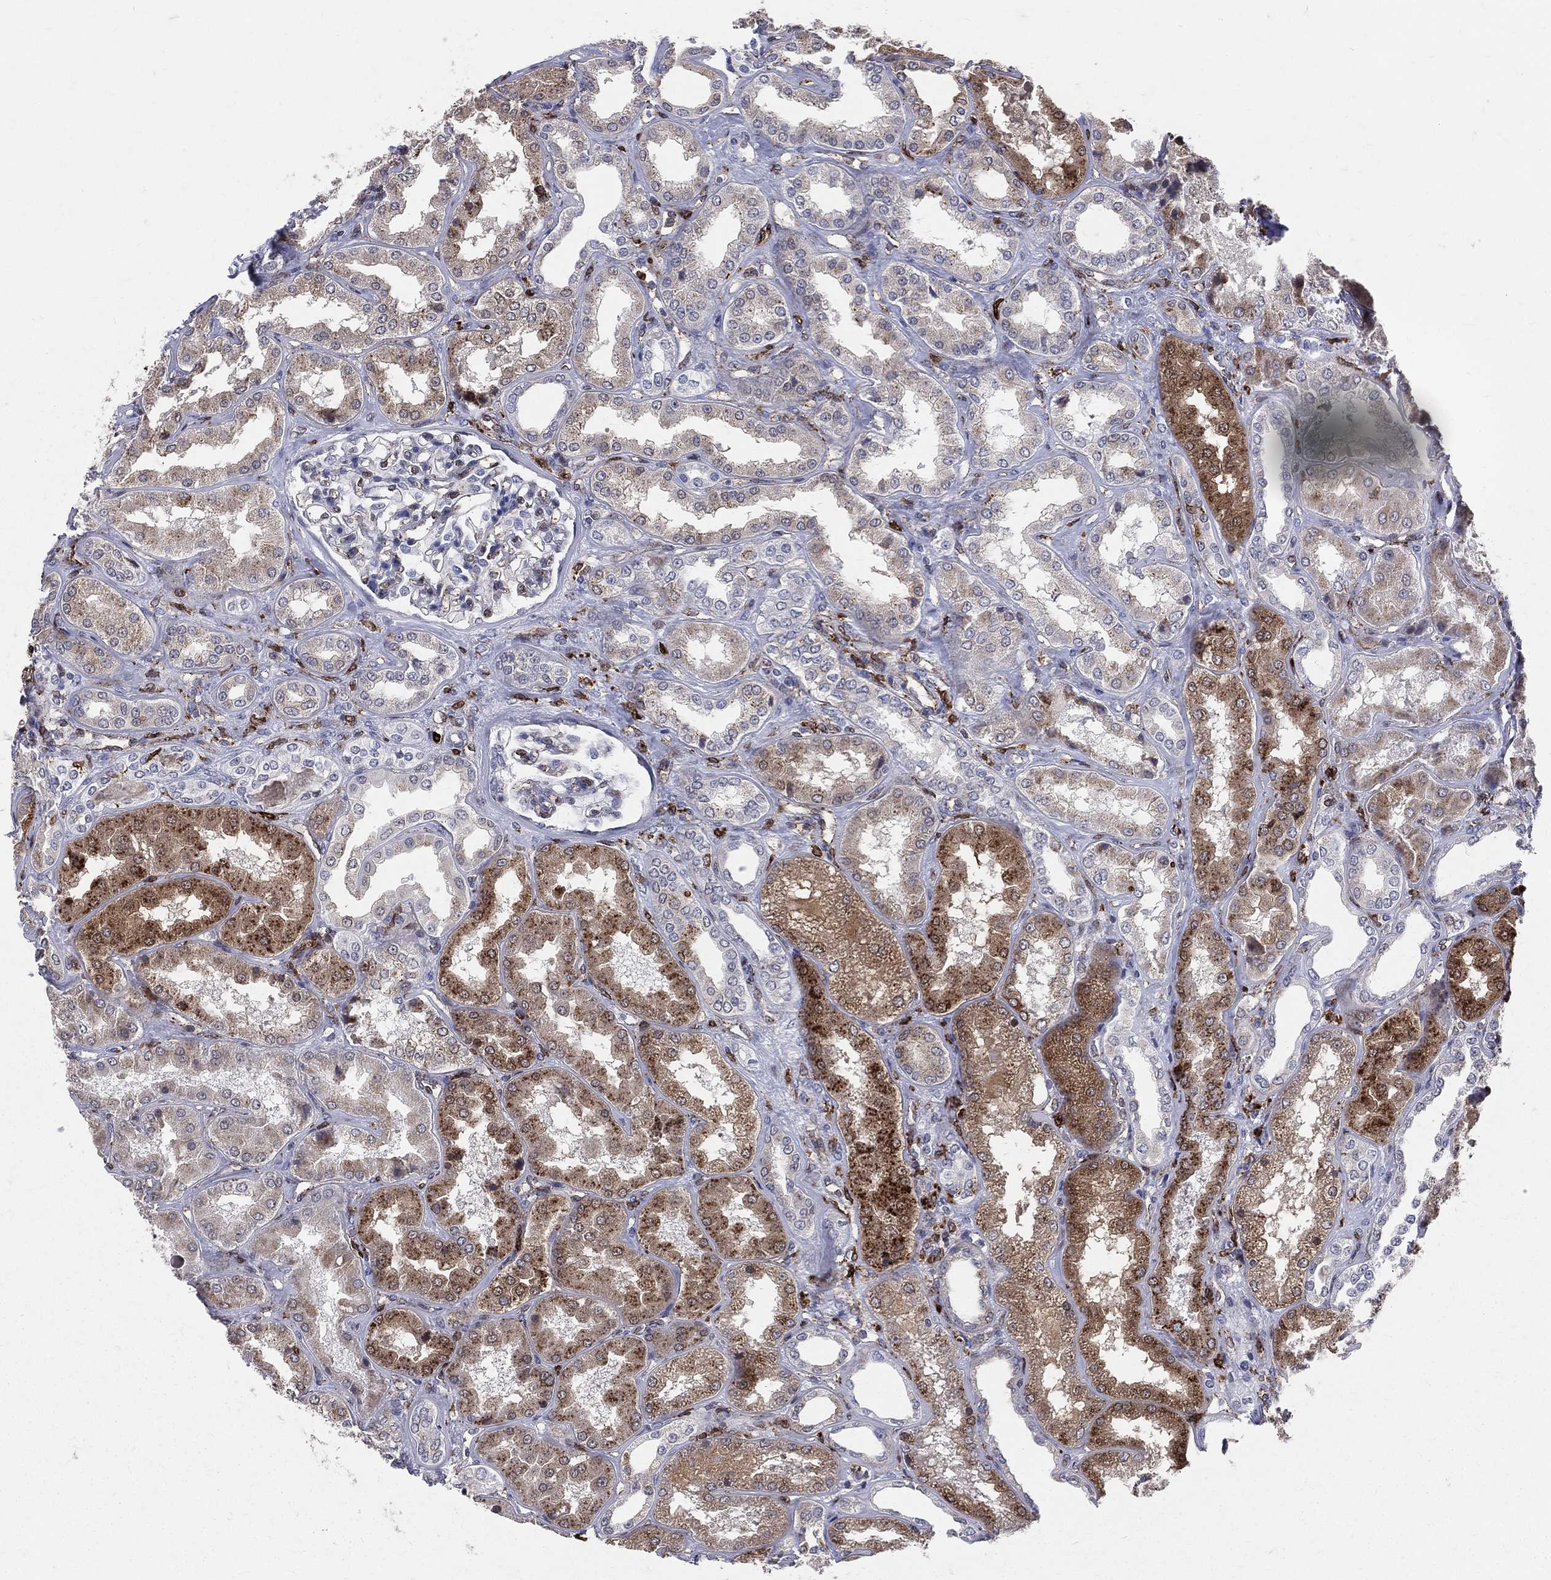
{"staining": {"intensity": "strong", "quantity": "<25%", "location": "cytoplasmic/membranous"}, "tissue": "kidney", "cell_type": "Cells in glomeruli", "image_type": "normal", "snomed": [{"axis": "morphology", "description": "Normal tissue, NOS"}, {"axis": "topography", "description": "Kidney"}], "caption": "Human kidney stained with a brown dye shows strong cytoplasmic/membranous positive staining in approximately <25% of cells in glomeruli.", "gene": "CD74", "patient": {"sex": "female", "age": 56}}